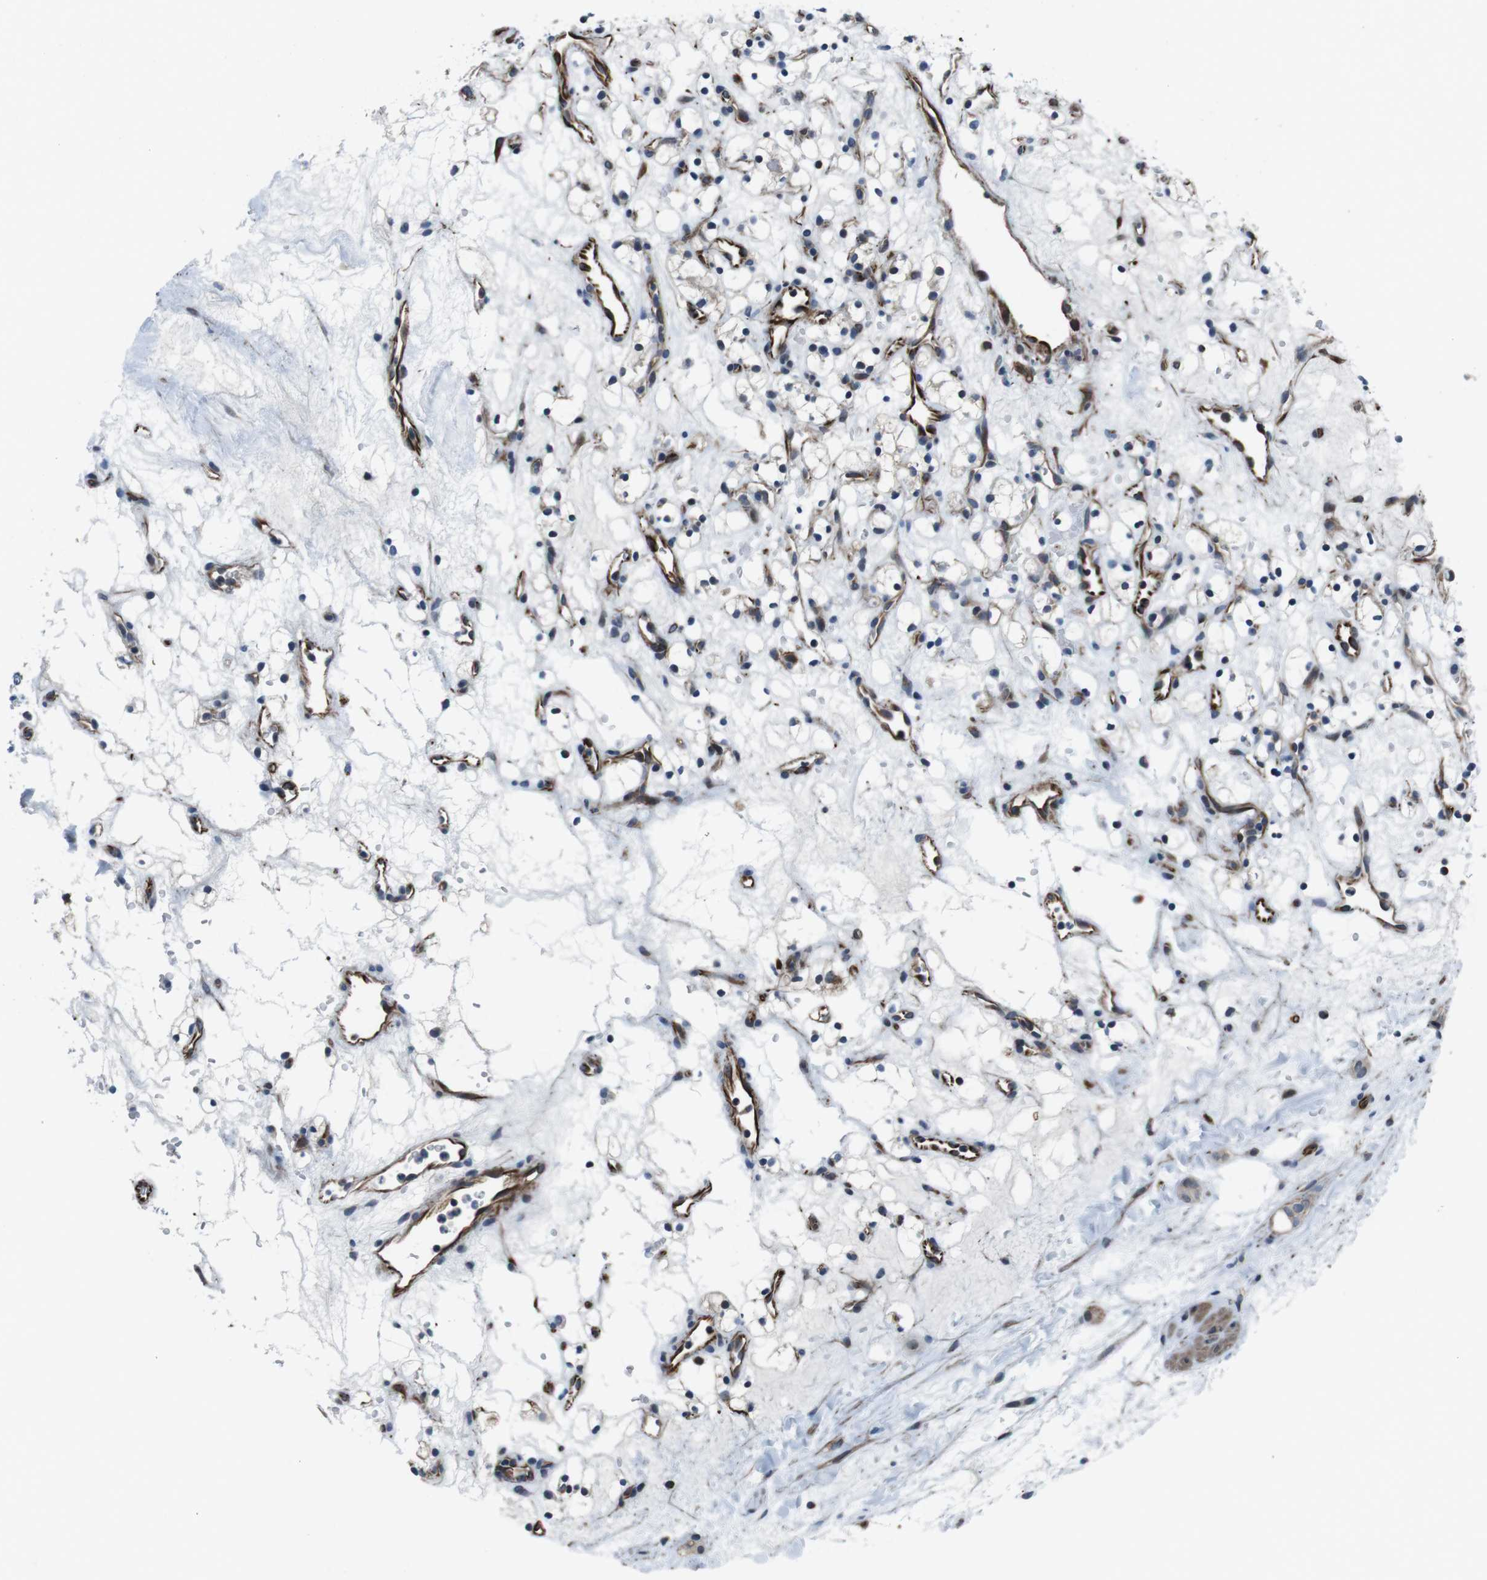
{"staining": {"intensity": "negative", "quantity": "none", "location": "none"}, "tissue": "renal cancer", "cell_type": "Tumor cells", "image_type": "cancer", "snomed": [{"axis": "morphology", "description": "Adenocarcinoma, NOS"}, {"axis": "topography", "description": "Kidney"}], "caption": "An image of human renal adenocarcinoma is negative for staining in tumor cells. Nuclei are stained in blue.", "gene": "LRRC49", "patient": {"sex": "female", "age": 60}}